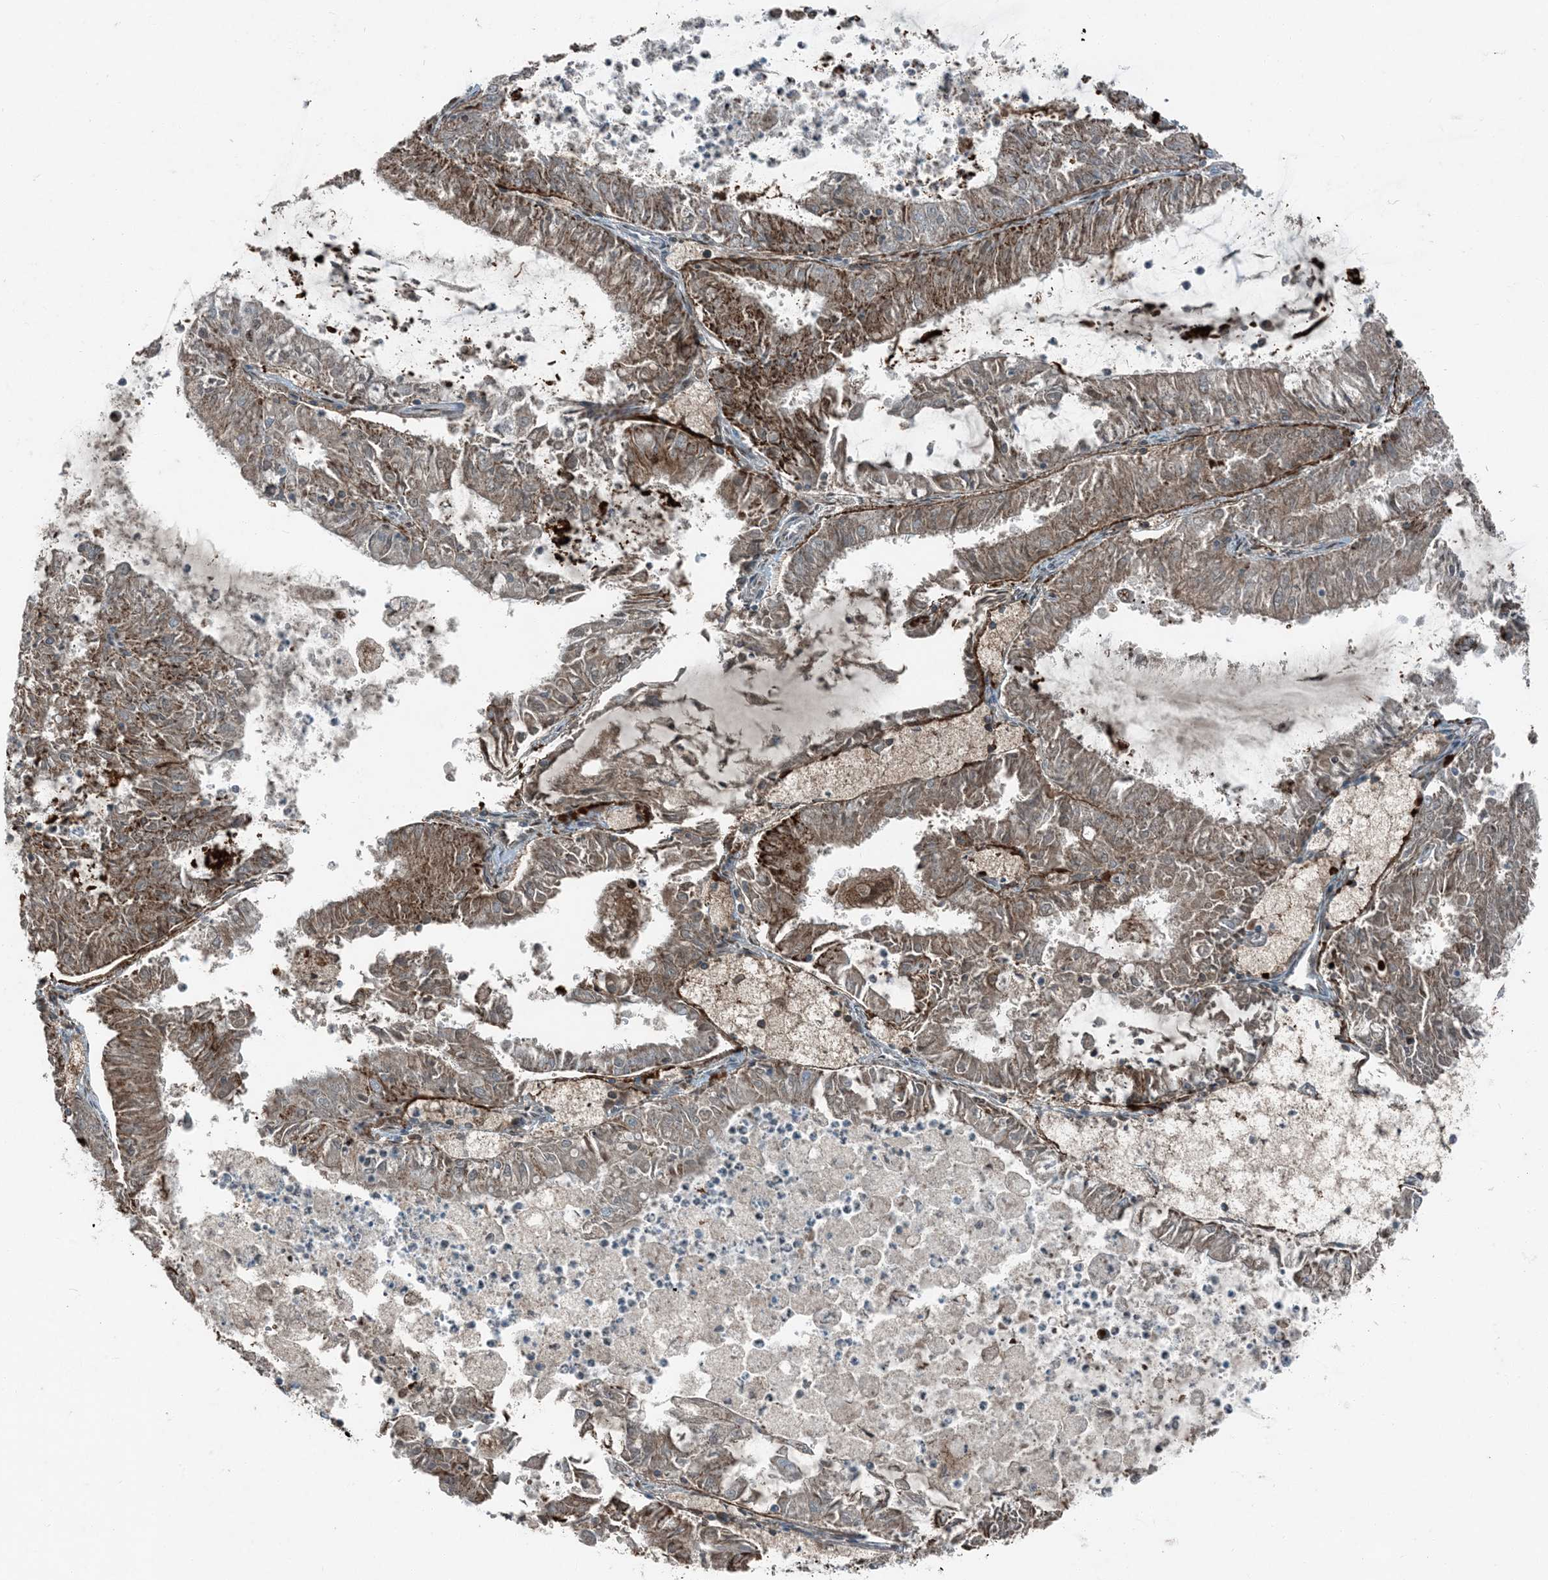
{"staining": {"intensity": "moderate", "quantity": "25%-75%", "location": "cytoplasmic/membranous"}, "tissue": "endometrial cancer", "cell_type": "Tumor cells", "image_type": "cancer", "snomed": [{"axis": "morphology", "description": "Adenocarcinoma, NOS"}, {"axis": "topography", "description": "Endometrium"}], "caption": "Endometrial adenocarcinoma stained with a protein marker reveals moderate staining in tumor cells.", "gene": "TADA2B", "patient": {"sex": "female", "age": 57}}